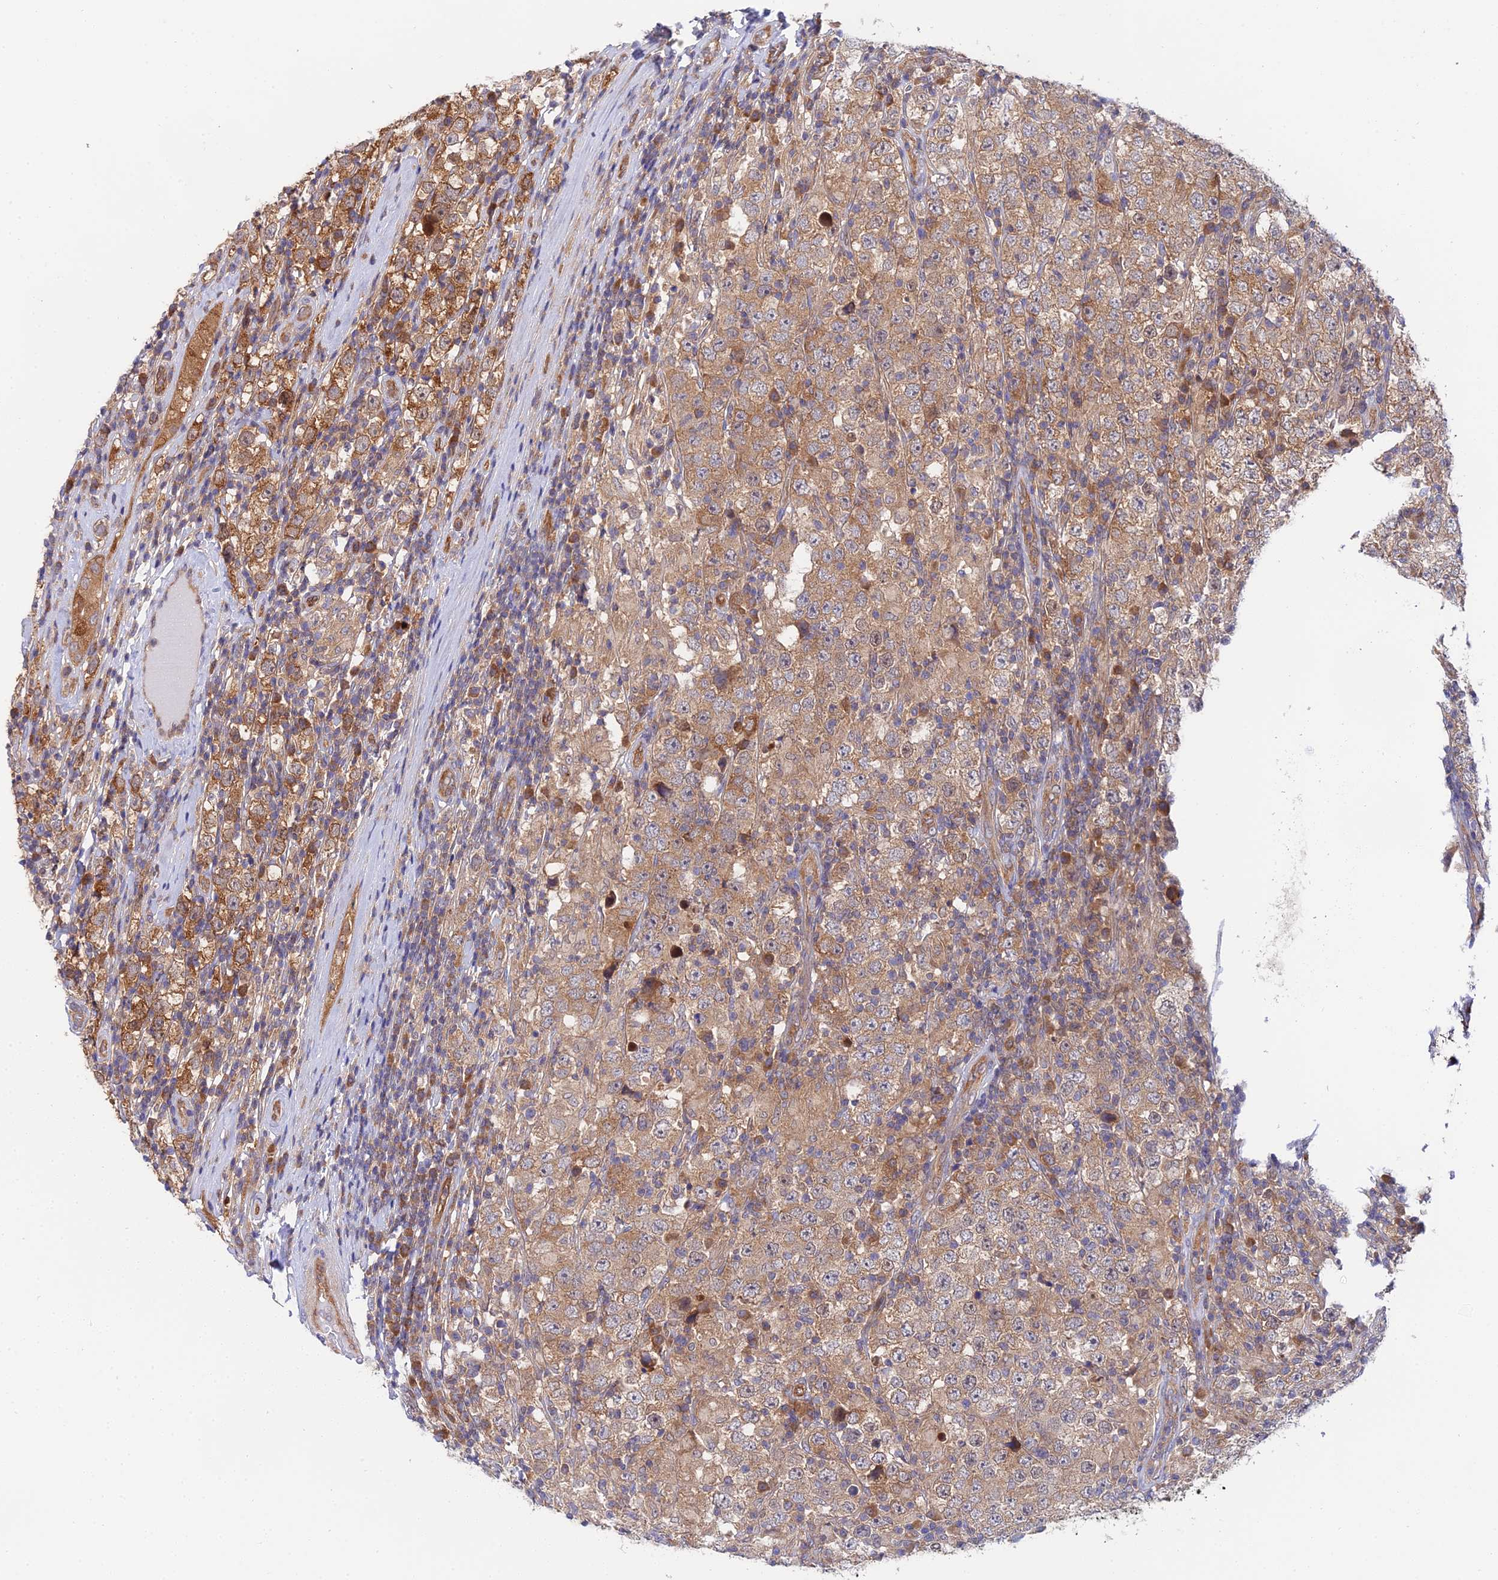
{"staining": {"intensity": "moderate", "quantity": ">75%", "location": "cytoplasmic/membranous"}, "tissue": "testis cancer", "cell_type": "Tumor cells", "image_type": "cancer", "snomed": [{"axis": "morphology", "description": "Normal tissue, NOS"}, {"axis": "morphology", "description": "Urothelial carcinoma, High grade"}, {"axis": "morphology", "description": "Seminoma, NOS"}, {"axis": "morphology", "description": "Carcinoma, Embryonal, NOS"}, {"axis": "topography", "description": "Urinary bladder"}, {"axis": "topography", "description": "Testis"}], "caption": "Approximately >75% of tumor cells in embryonal carcinoma (testis) demonstrate moderate cytoplasmic/membranous protein positivity as visualized by brown immunohistochemical staining.", "gene": "PPP2R2C", "patient": {"sex": "male", "age": 41}}